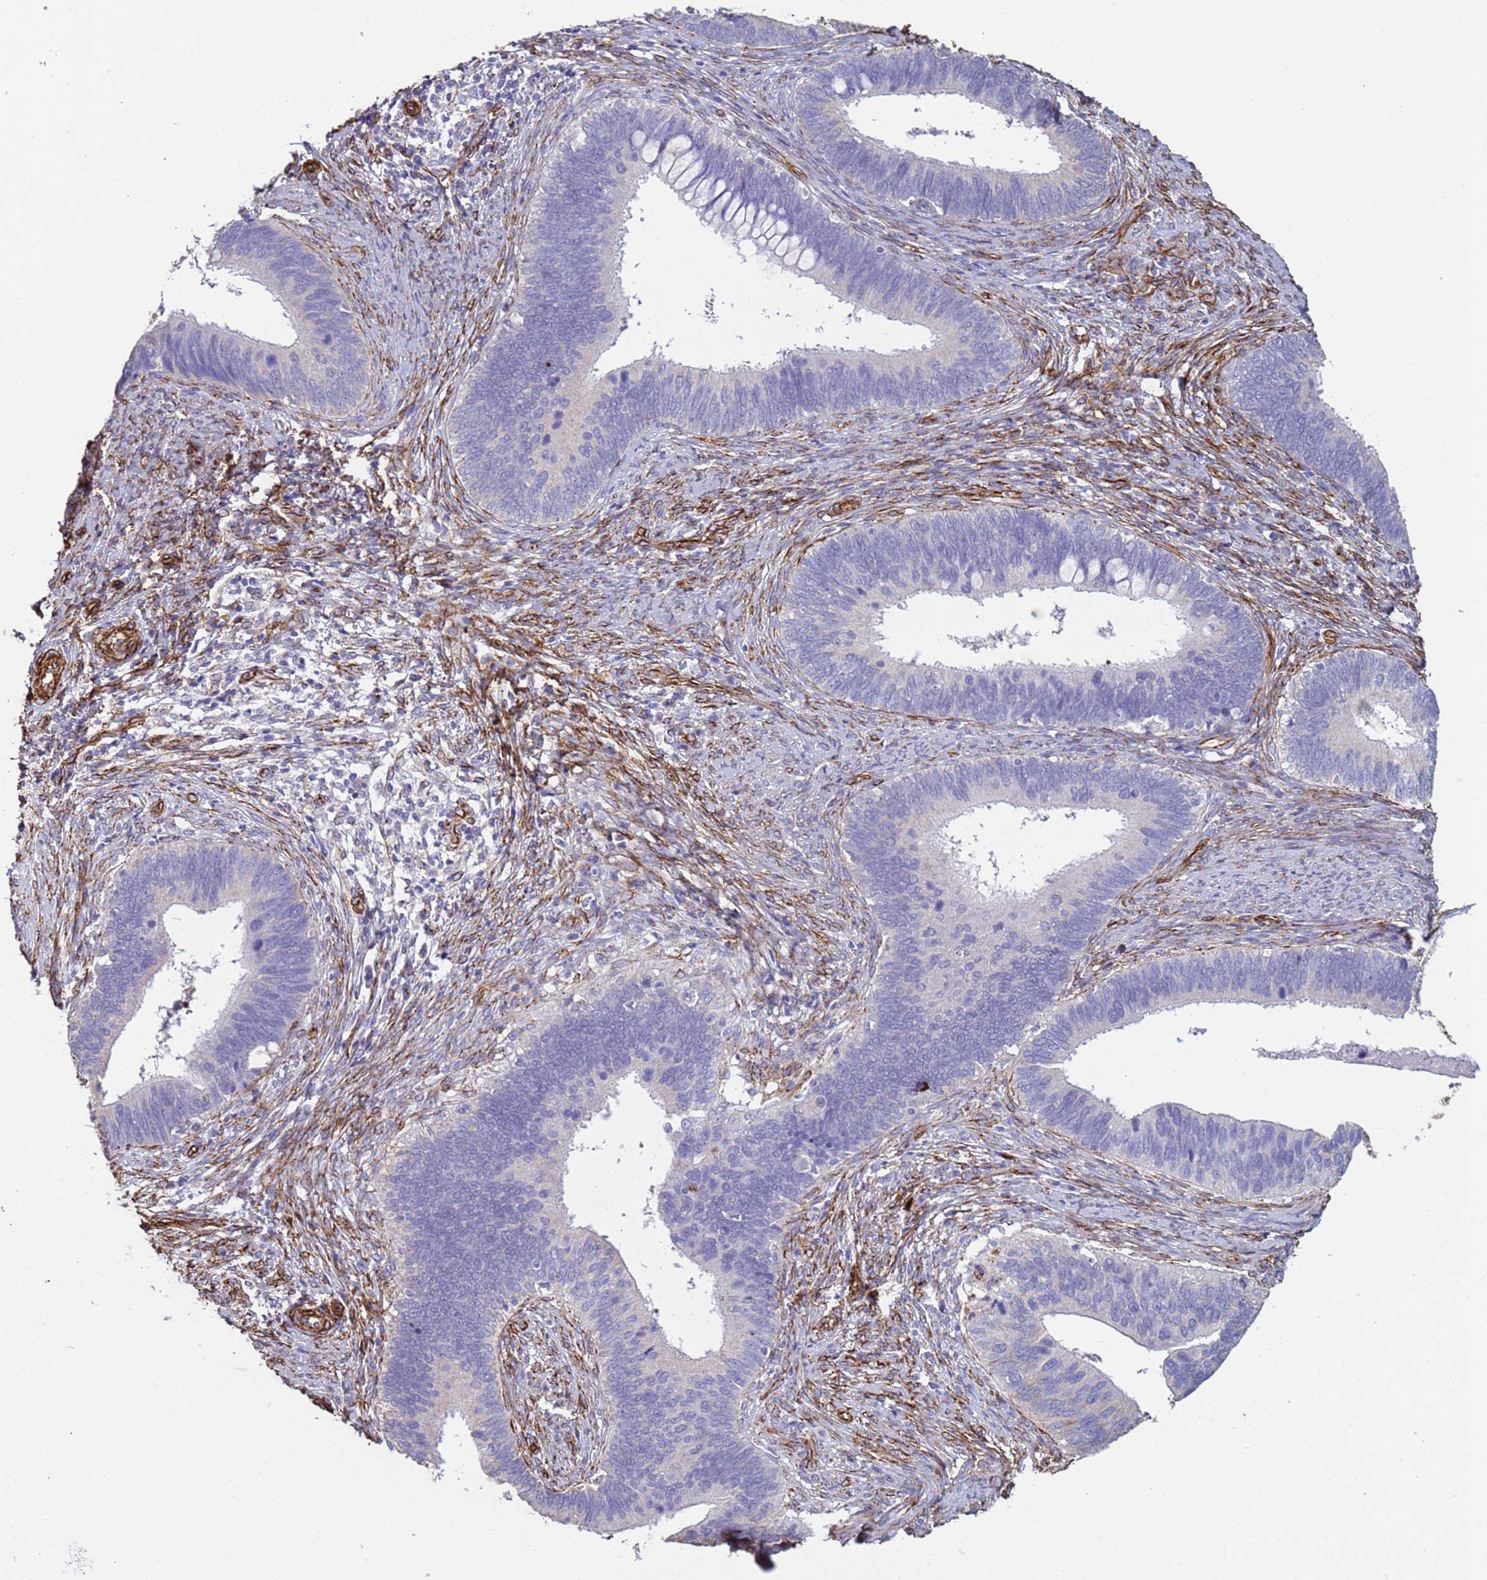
{"staining": {"intensity": "negative", "quantity": "none", "location": "none"}, "tissue": "cervical cancer", "cell_type": "Tumor cells", "image_type": "cancer", "snomed": [{"axis": "morphology", "description": "Adenocarcinoma, NOS"}, {"axis": "topography", "description": "Cervix"}], "caption": "A photomicrograph of human cervical cancer is negative for staining in tumor cells.", "gene": "GASK1A", "patient": {"sex": "female", "age": 42}}